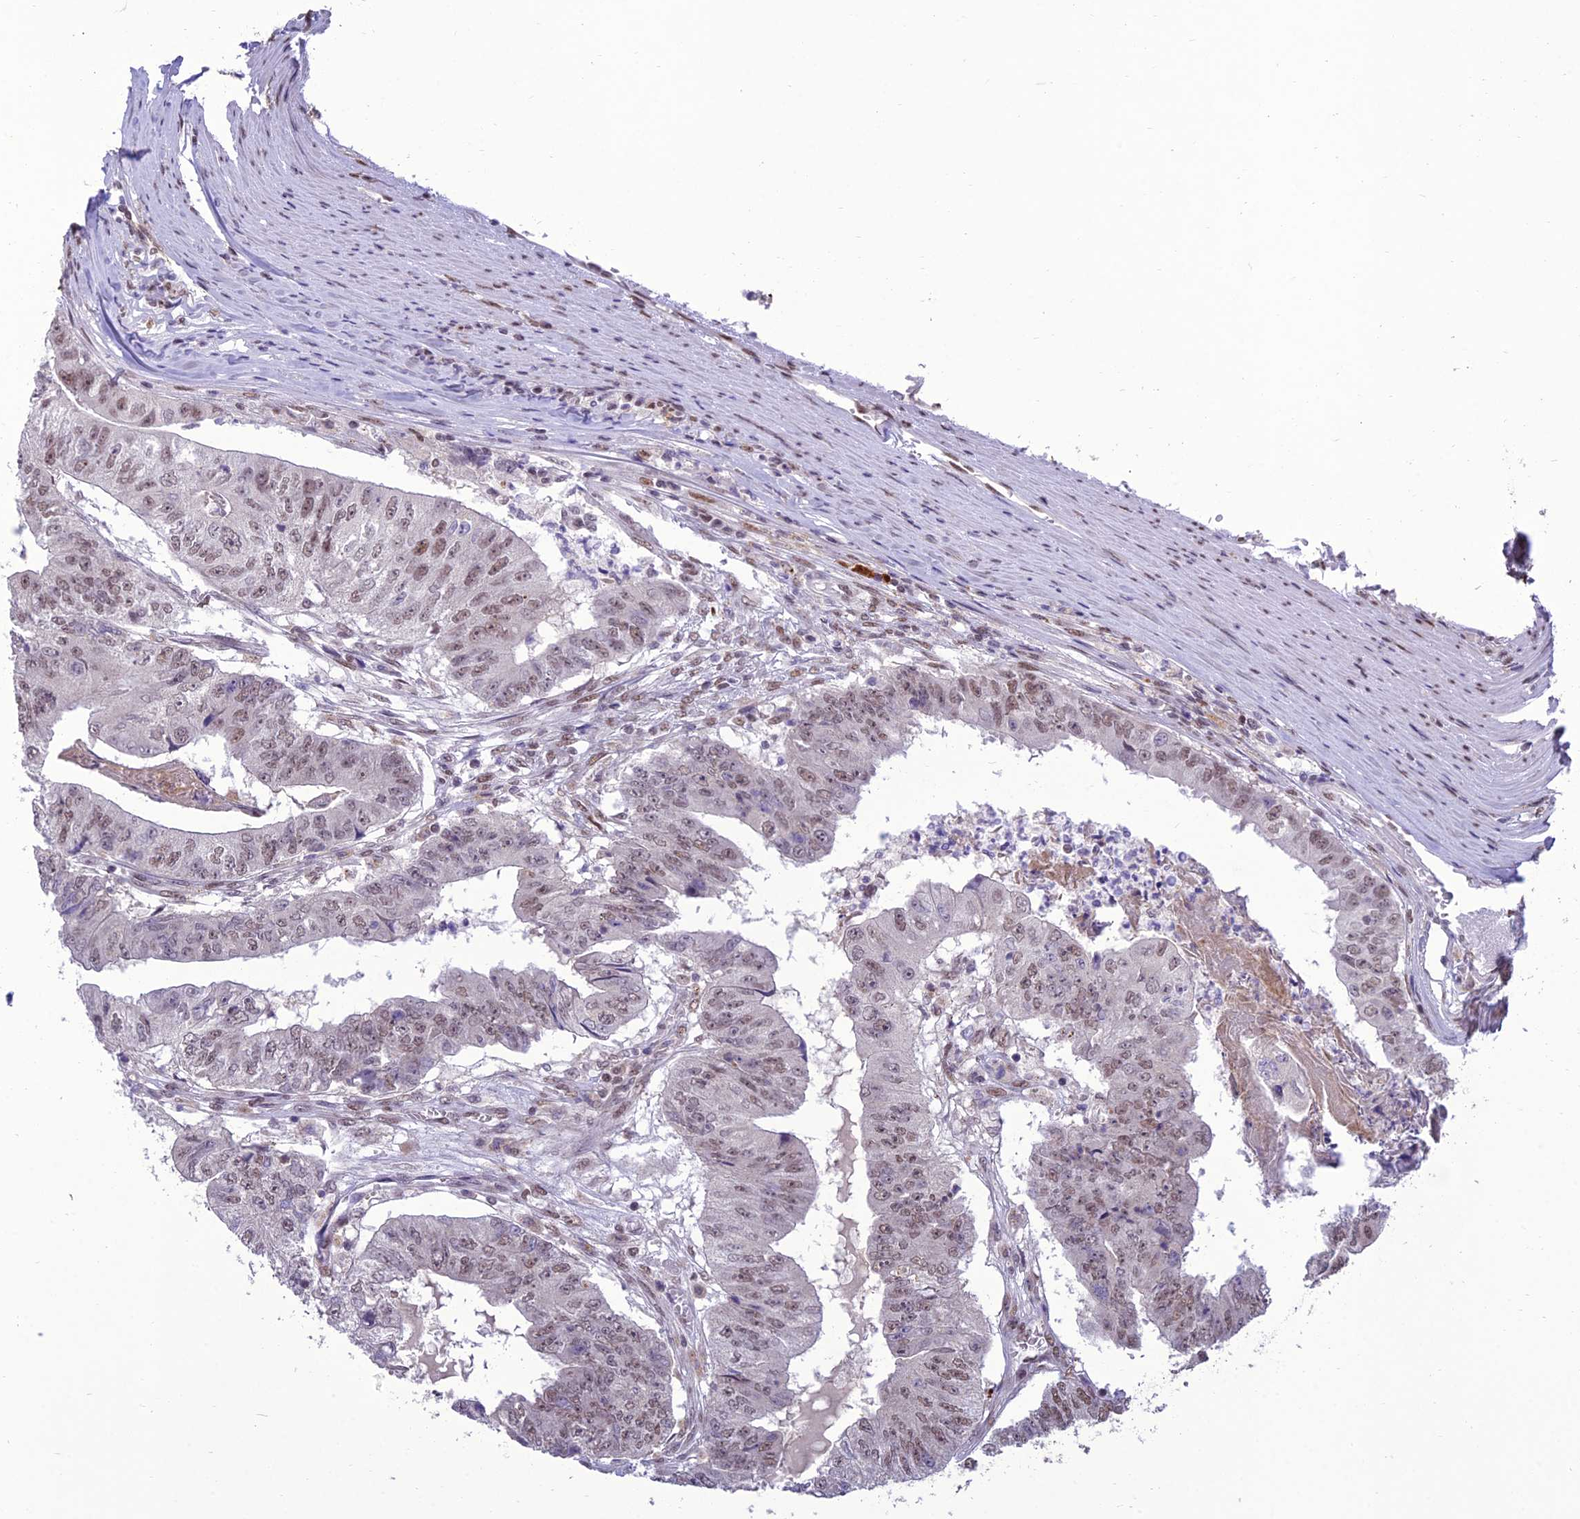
{"staining": {"intensity": "moderate", "quantity": ">75%", "location": "nuclear"}, "tissue": "colorectal cancer", "cell_type": "Tumor cells", "image_type": "cancer", "snomed": [{"axis": "morphology", "description": "Adenocarcinoma, NOS"}, {"axis": "topography", "description": "Colon"}], "caption": "Adenocarcinoma (colorectal) stained for a protein exhibits moderate nuclear positivity in tumor cells.", "gene": "RANBP3", "patient": {"sex": "female", "age": 67}}